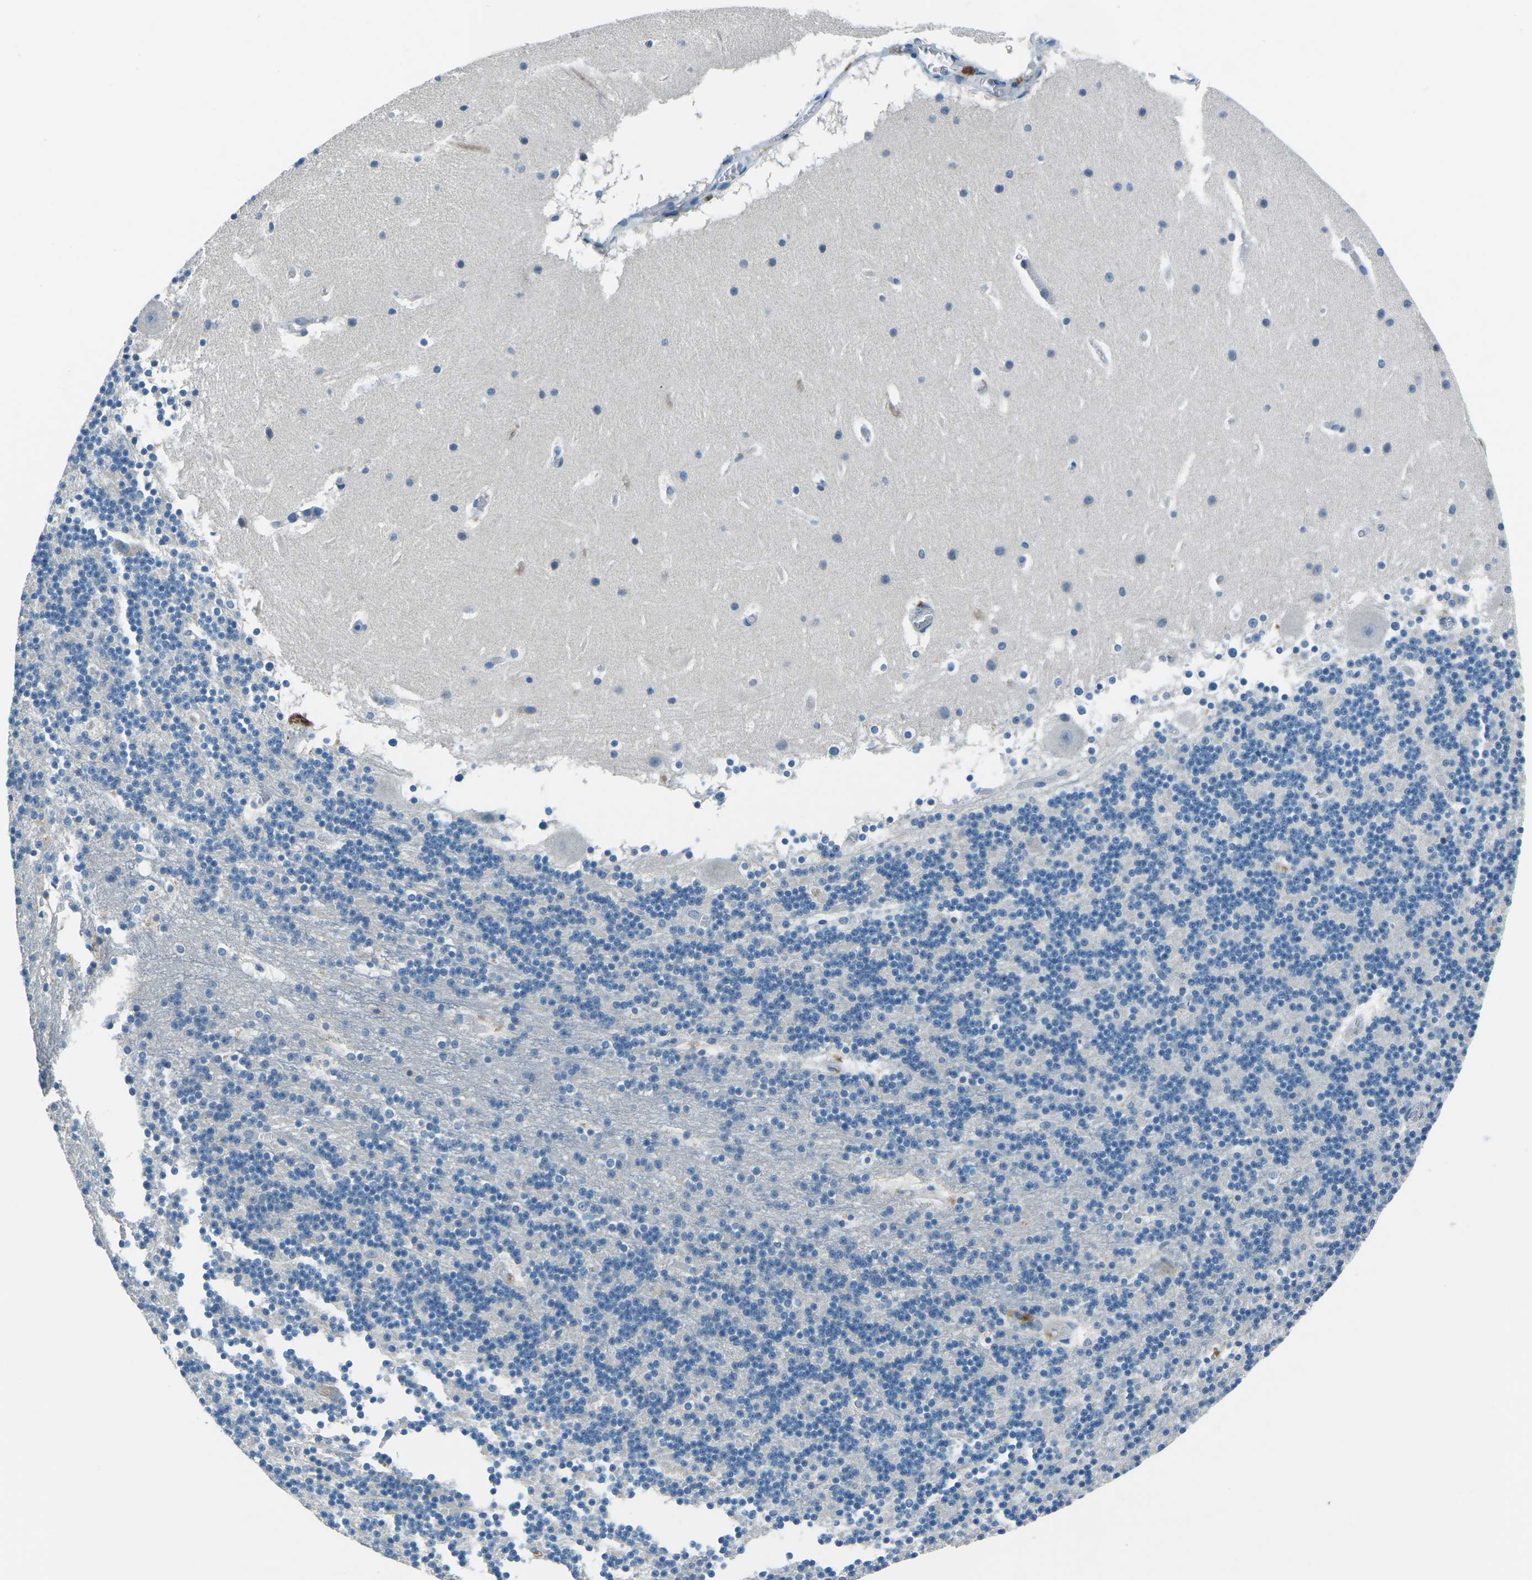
{"staining": {"intensity": "negative", "quantity": "none", "location": "none"}, "tissue": "cerebellum", "cell_type": "Cells in granular layer", "image_type": "normal", "snomed": [{"axis": "morphology", "description": "Normal tissue, NOS"}, {"axis": "topography", "description": "Cerebellum"}], "caption": "IHC image of benign cerebellum: cerebellum stained with DAB (3,3'-diaminobenzidine) exhibits no significant protein expression in cells in granular layer.", "gene": "CD1D", "patient": {"sex": "male", "age": 45}}